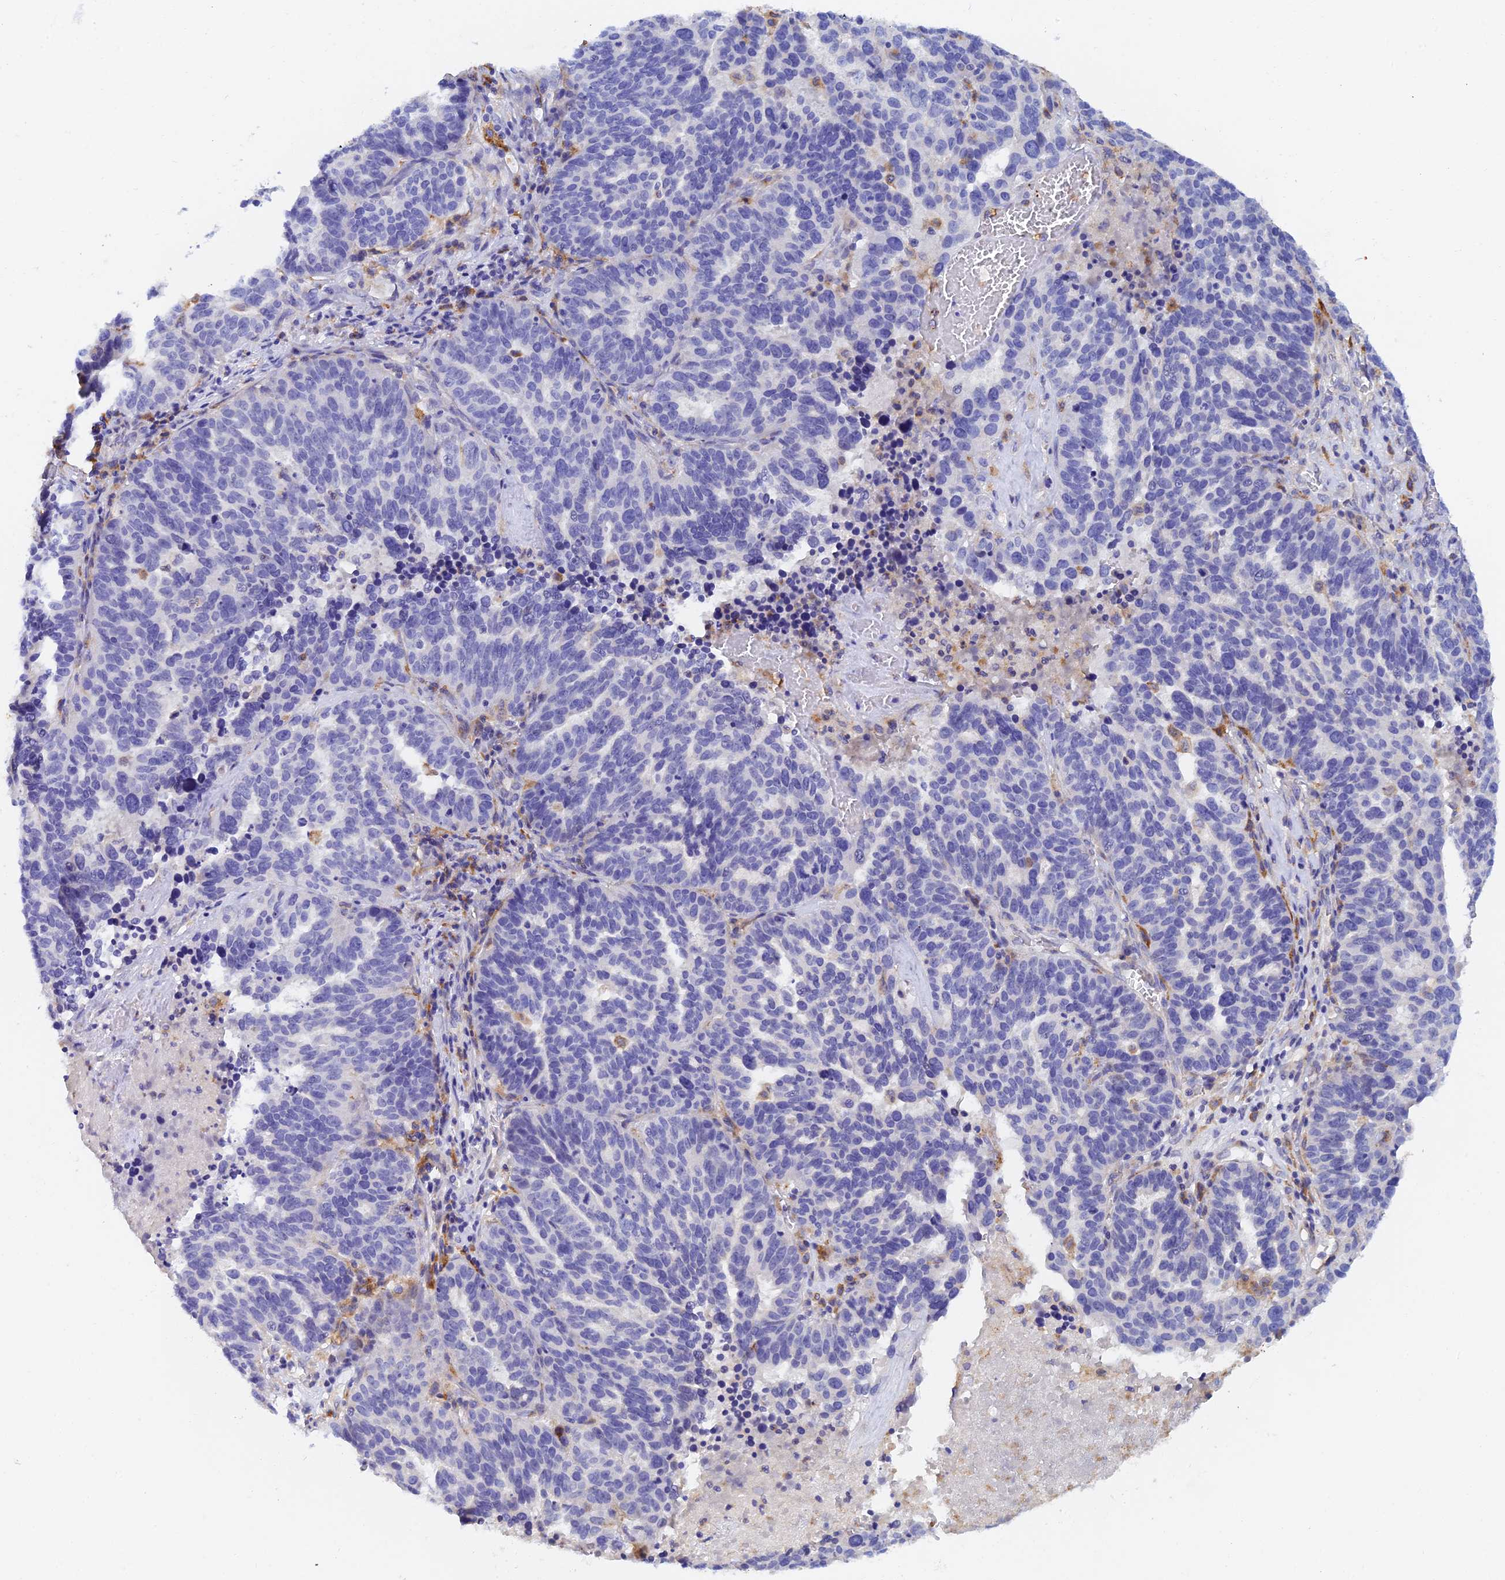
{"staining": {"intensity": "negative", "quantity": "none", "location": "none"}, "tissue": "ovarian cancer", "cell_type": "Tumor cells", "image_type": "cancer", "snomed": [{"axis": "morphology", "description": "Cystadenocarcinoma, serous, NOS"}, {"axis": "topography", "description": "Ovary"}], "caption": "Ovarian cancer (serous cystadenocarcinoma) was stained to show a protein in brown. There is no significant staining in tumor cells. The staining is performed using DAB (3,3'-diaminobenzidine) brown chromogen with nuclei counter-stained in using hematoxylin.", "gene": "RPGRIP1L", "patient": {"sex": "female", "age": 59}}